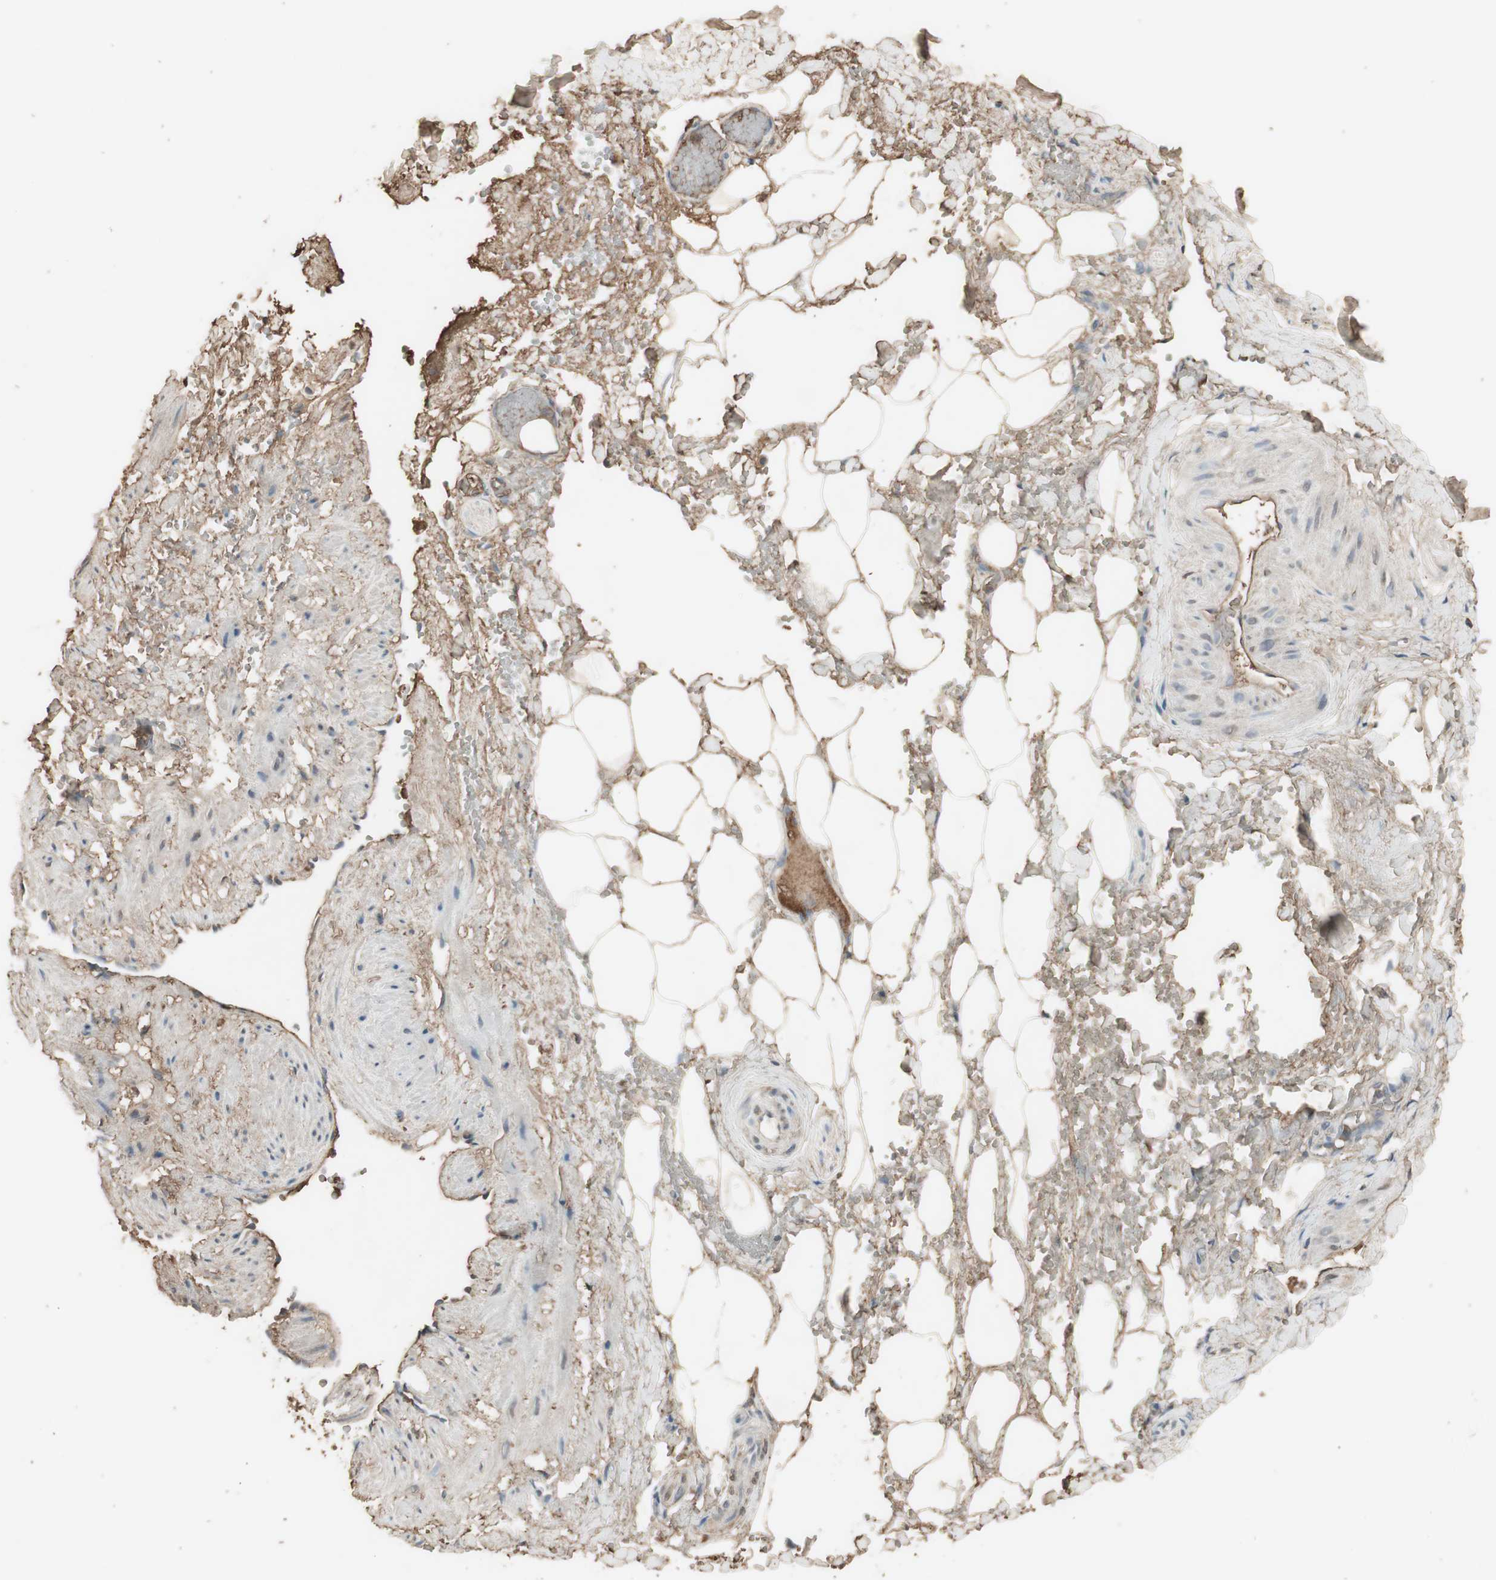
{"staining": {"intensity": "moderate", "quantity": ">75%", "location": "cytoplasmic/membranous"}, "tissue": "adipose tissue", "cell_type": "Adipocytes", "image_type": "normal", "snomed": [{"axis": "morphology", "description": "Normal tissue, NOS"}, {"axis": "topography", "description": "Soft tissue"}, {"axis": "topography", "description": "Vascular tissue"}], "caption": "This image demonstrates IHC staining of benign human adipose tissue, with medium moderate cytoplasmic/membranous expression in about >75% of adipocytes.", "gene": "MMP14", "patient": {"sex": "female", "age": 35}}